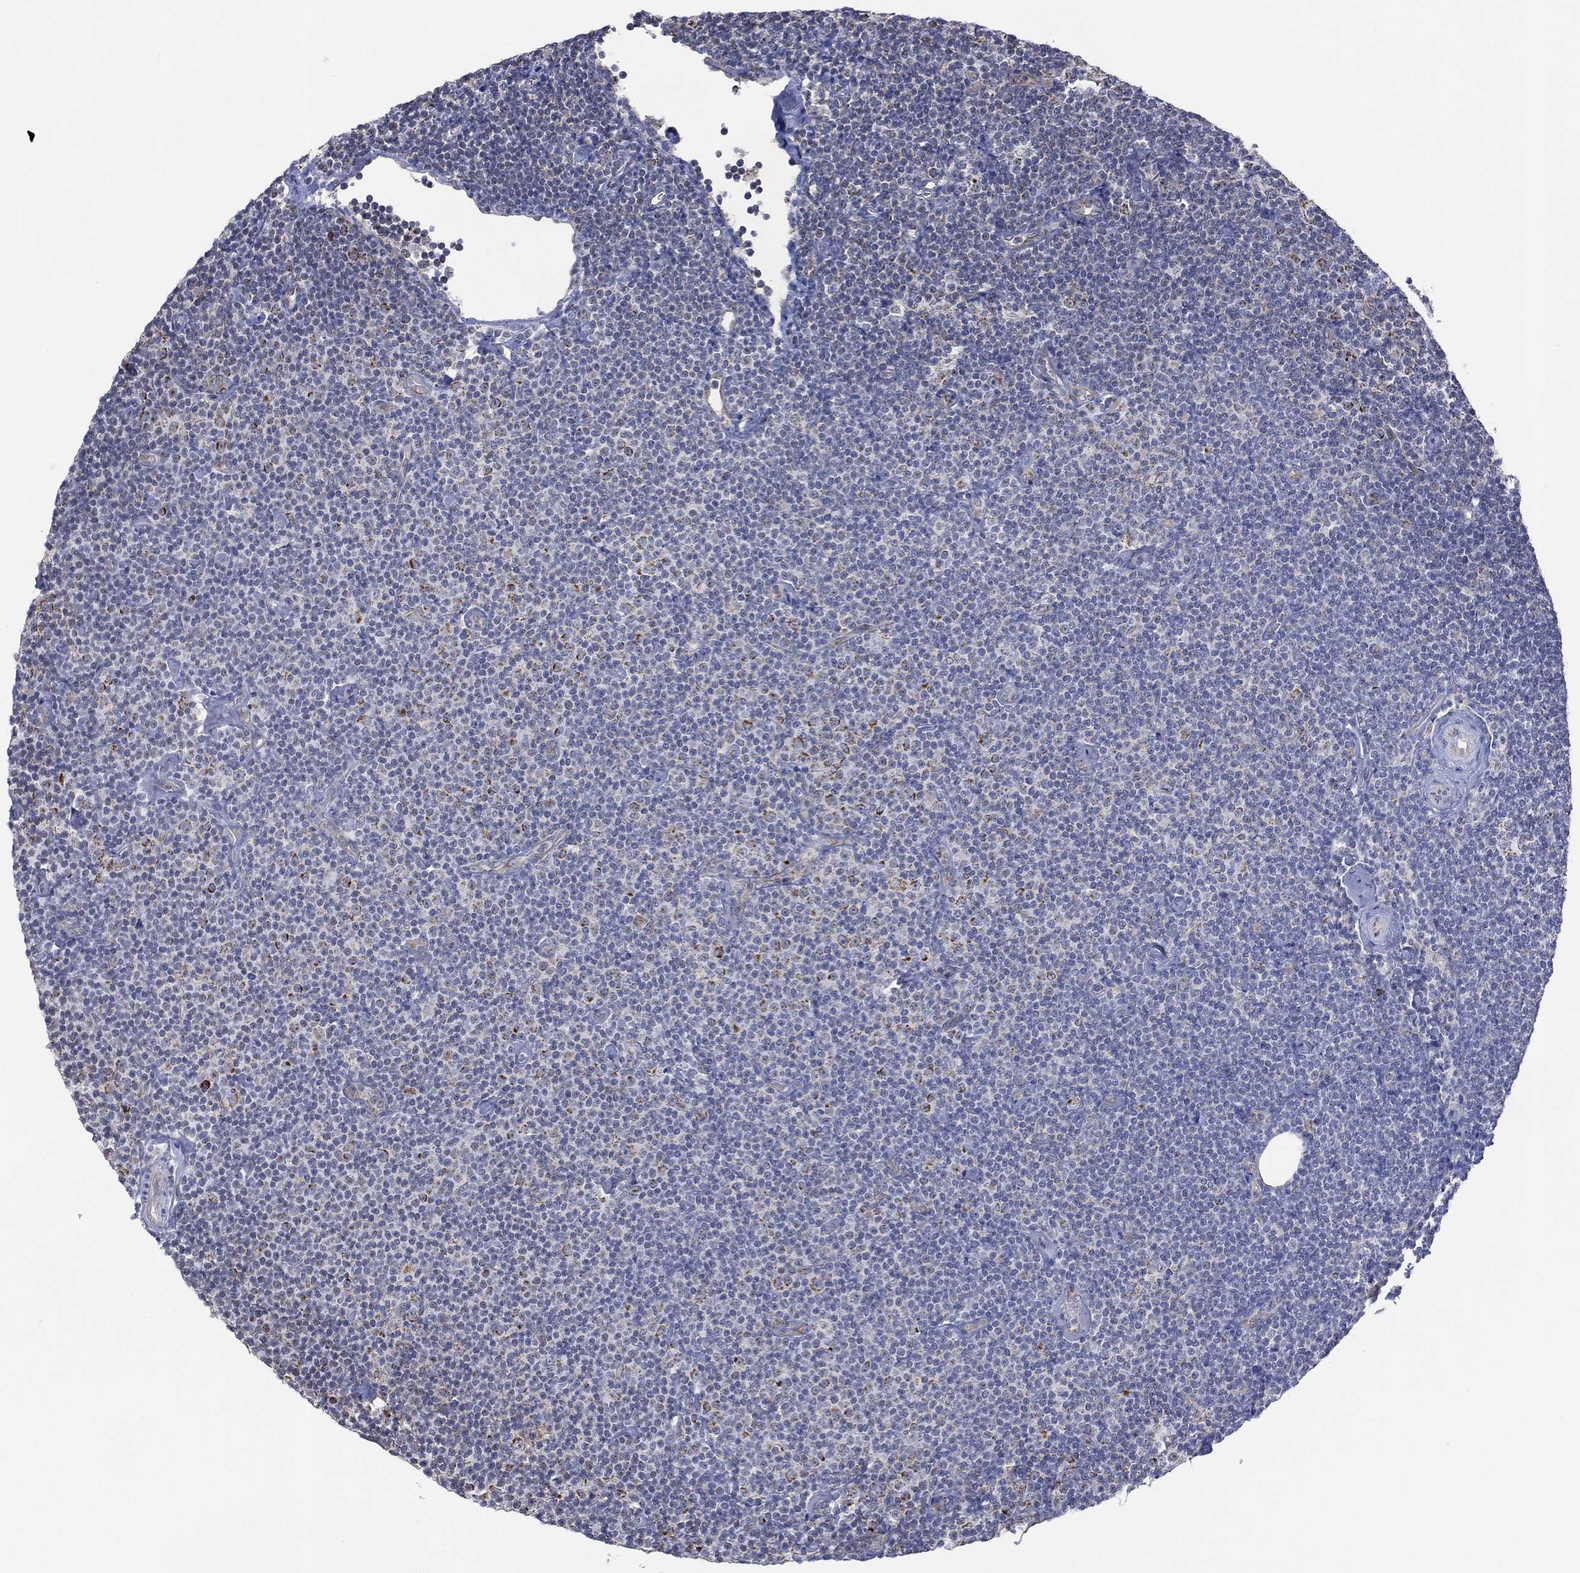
{"staining": {"intensity": "moderate", "quantity": "<25%", "location": "cytoplasmic/membranous"}, "tissue": "lymphoma", "cell_type": "Tumor cells", "image_type": "cancer", "snomed": [{"axis": "morphology", "description": "Malignant lymphoma, non-Hodgkin's type, Low grade"}, {"axis": "topography", "description": "Lymph node"}], "caption": "IHC (DAB (3,3'-diaminobenzidine)) staining of human lymphoma displays moderate cytoplasmic/membranous protein expression in about <25% of tumor cells.", "gene": "INA", "patient": {"sex": "male", "age": 81}}